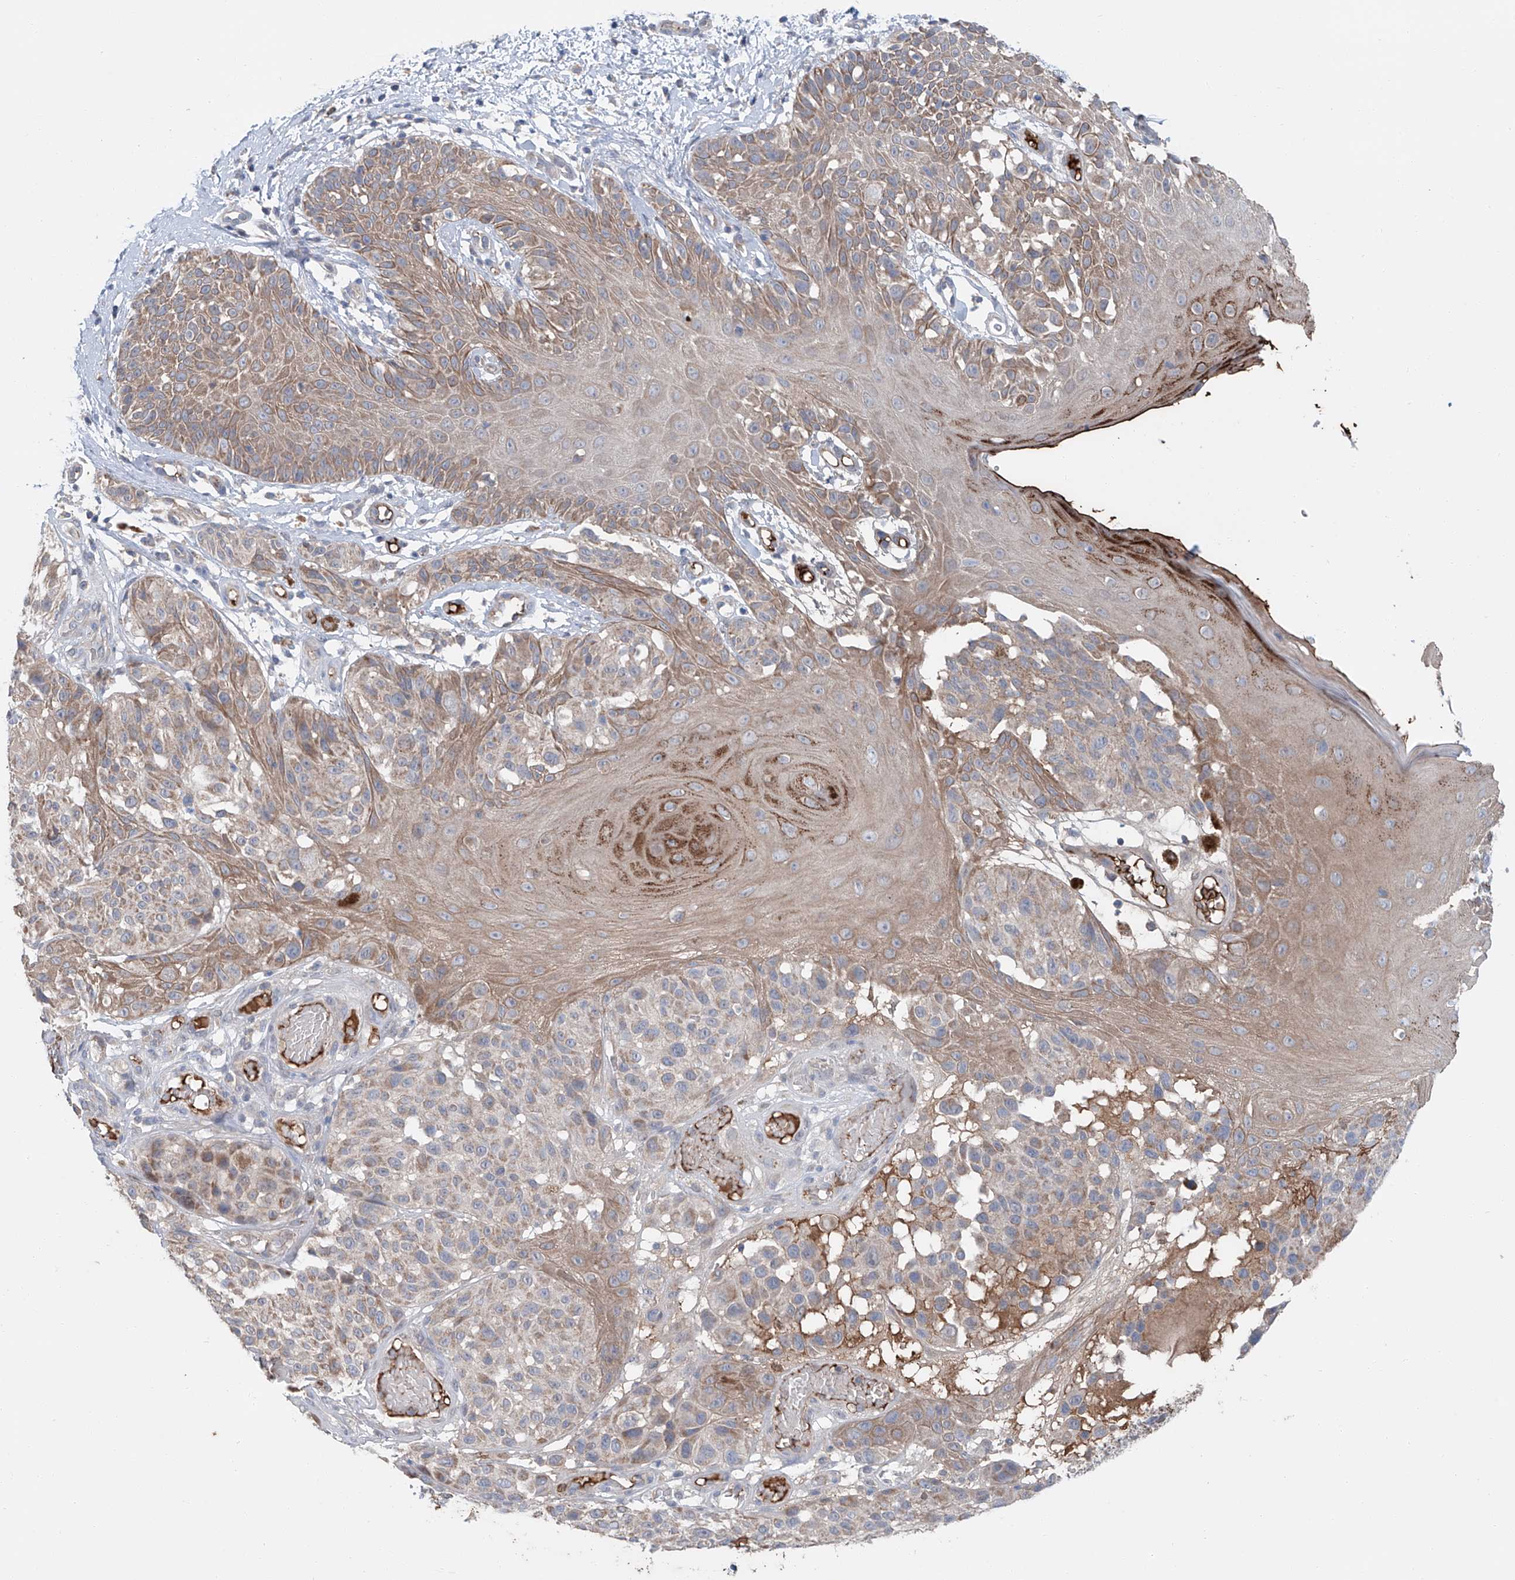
{"staining": {"intensity": "moderate", "quantity": "25%-75%", "location": "cytoplasmic/membranous"}, "tissue": "melanoma", "cell_type": "Tumor cells", "image_type": "cancer", "snomed": [{"axis": "morphology", "description": "Malignant melanoma, NOS"}, {"axis": "topography", "description": "Skin"}], "caption": "This is an image of IHC staining of malignant melanoma, which shows moderate positivity in the cytoplasmic/membranous of tumor cells.", "gene": "SIX4", "patient": {"sex": "male", "age": 83}}